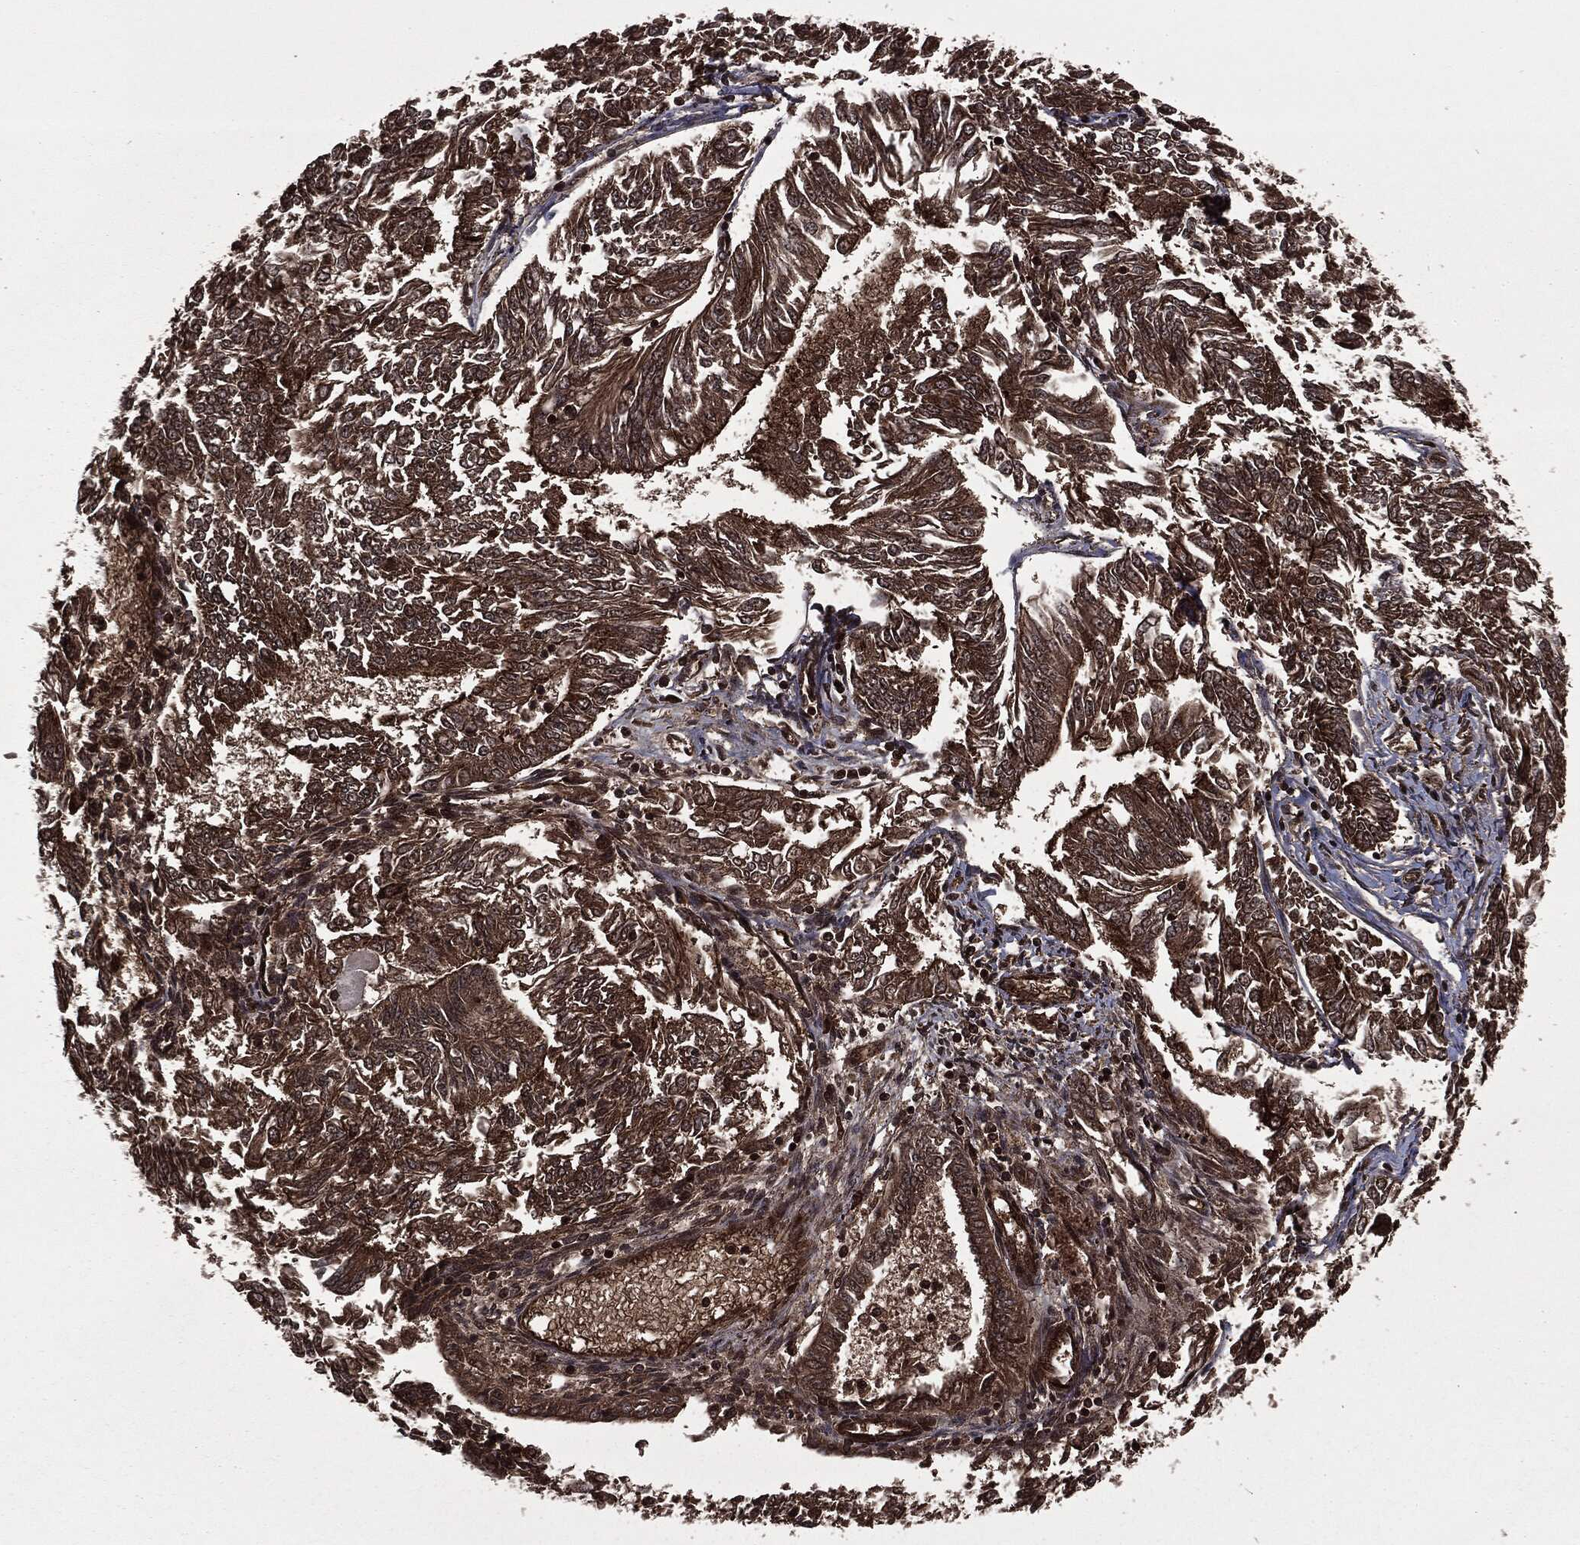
{"staining": {"intensity": "moderate", "quantity": ">75%", "location": "cytoplasmic/membranous"}, "tissue": "endometrial cancer", "cell_type": "Tumor cells", "image_type": "cancer", "snomed": [{"axis": "morphology", "description": "Adenocarcinoma, NOS"}, {"axis": "topography", "description": "Endometrium"}], "caption": "Tumor cells show medium levels of moderate cytoplasmic/membranous expression in approximately >75% of cells in endometrial adenocarcinoma.", "gene": "CARD6", "patient": {"sex": "female", "age": 58}}